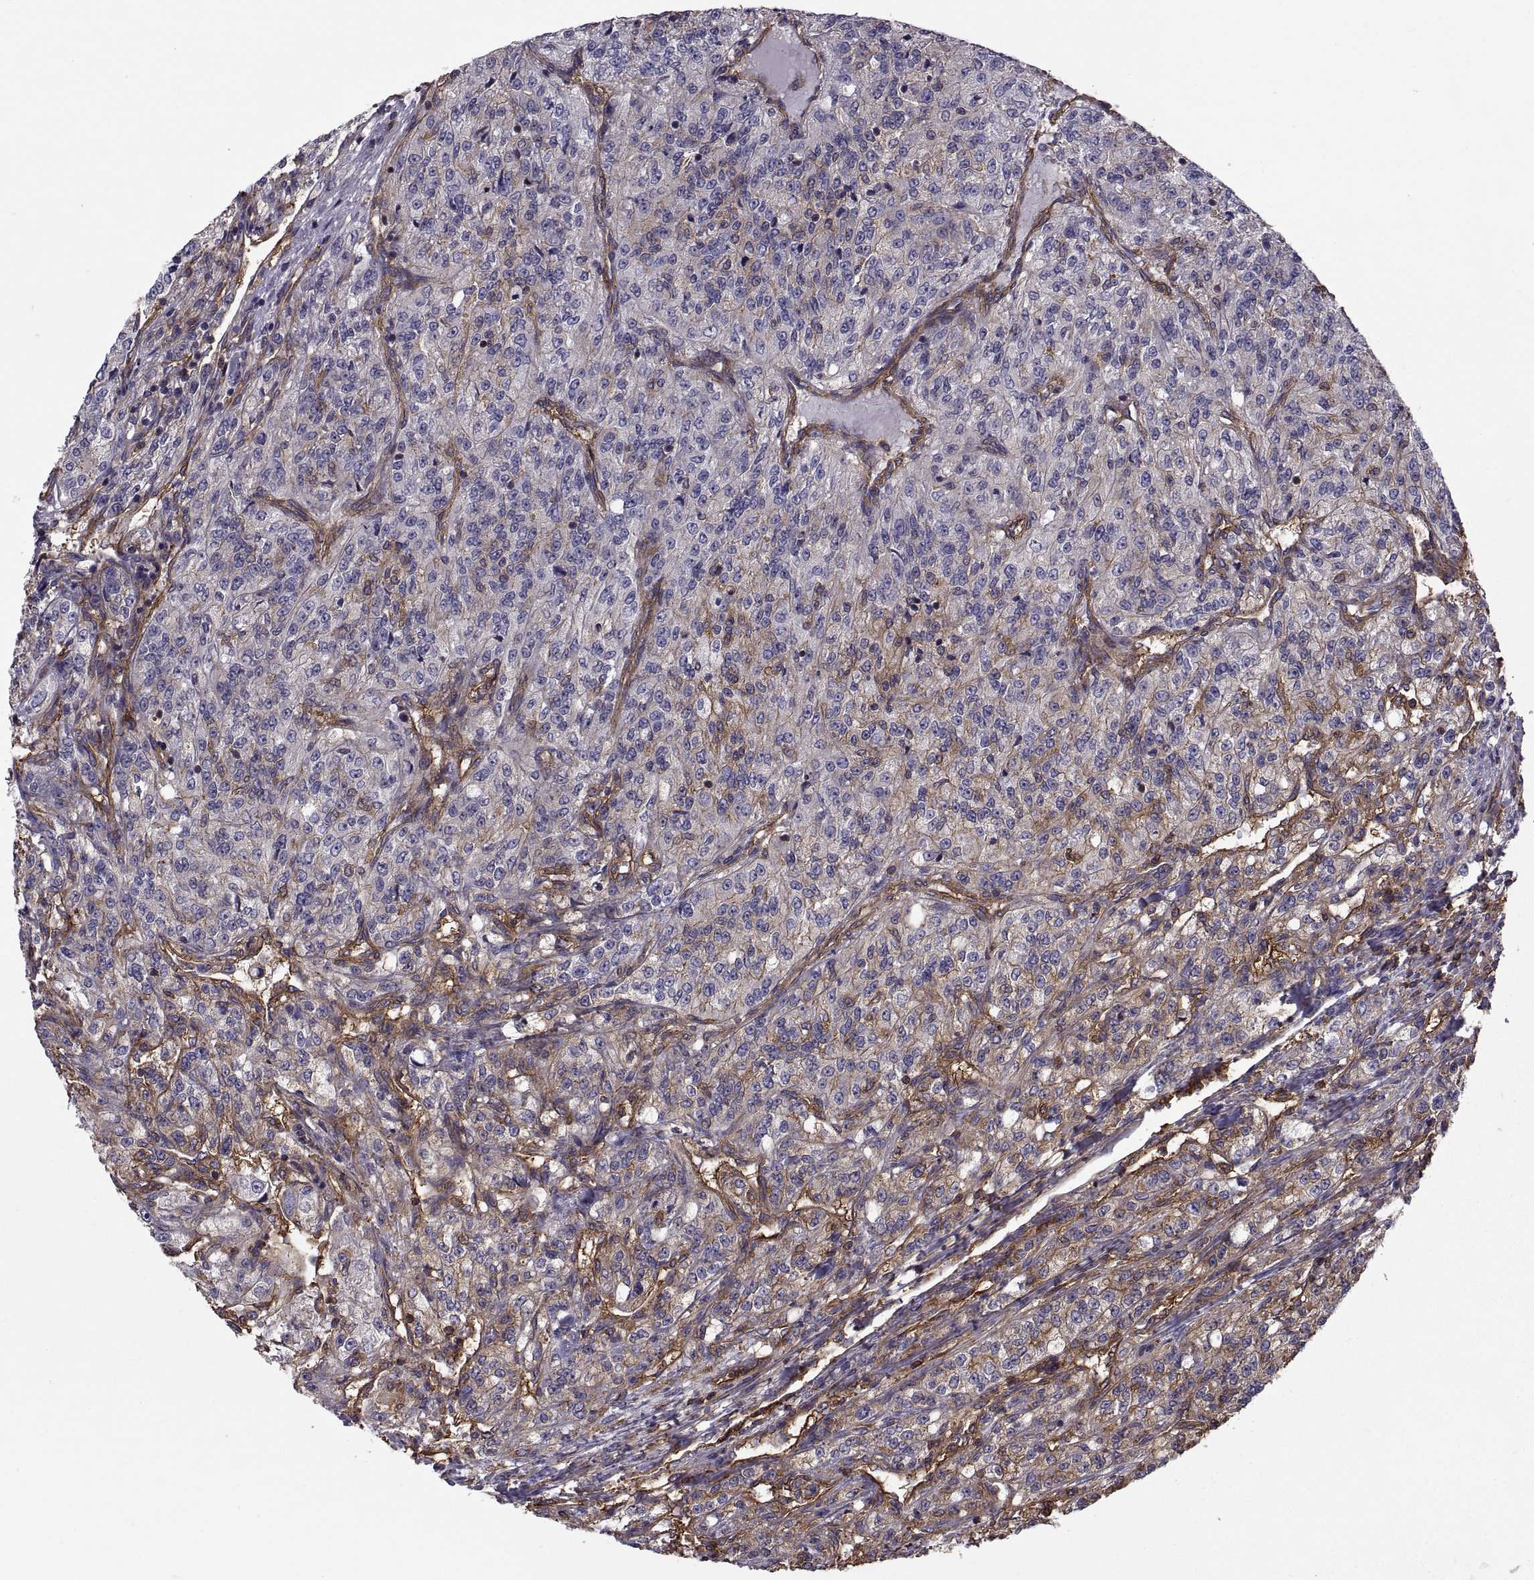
{"staining": {"intensity": "moderate", "quantity": "<25%", "location": "cytoplasmic/membranous"}, "tissue": "renal cancer", "cell_type": "Tumor cells", "image_type": "cancer", "snomed": [{"axis": "morphology", "description": "Adenocarcinoma, NOS"}, {"axis": "topography", "description": "Kidney"}], "caption": "DAB (3,3'-diaminobenzidine) immunohistochemical staining of human adenocarcinoma (renal) demonstrates moderate cytoplasmic/membranous protein expression in approximately <25% of tumor cells.", "gene": "MYH9", "patient": {"sex": "female", "age": 63}}